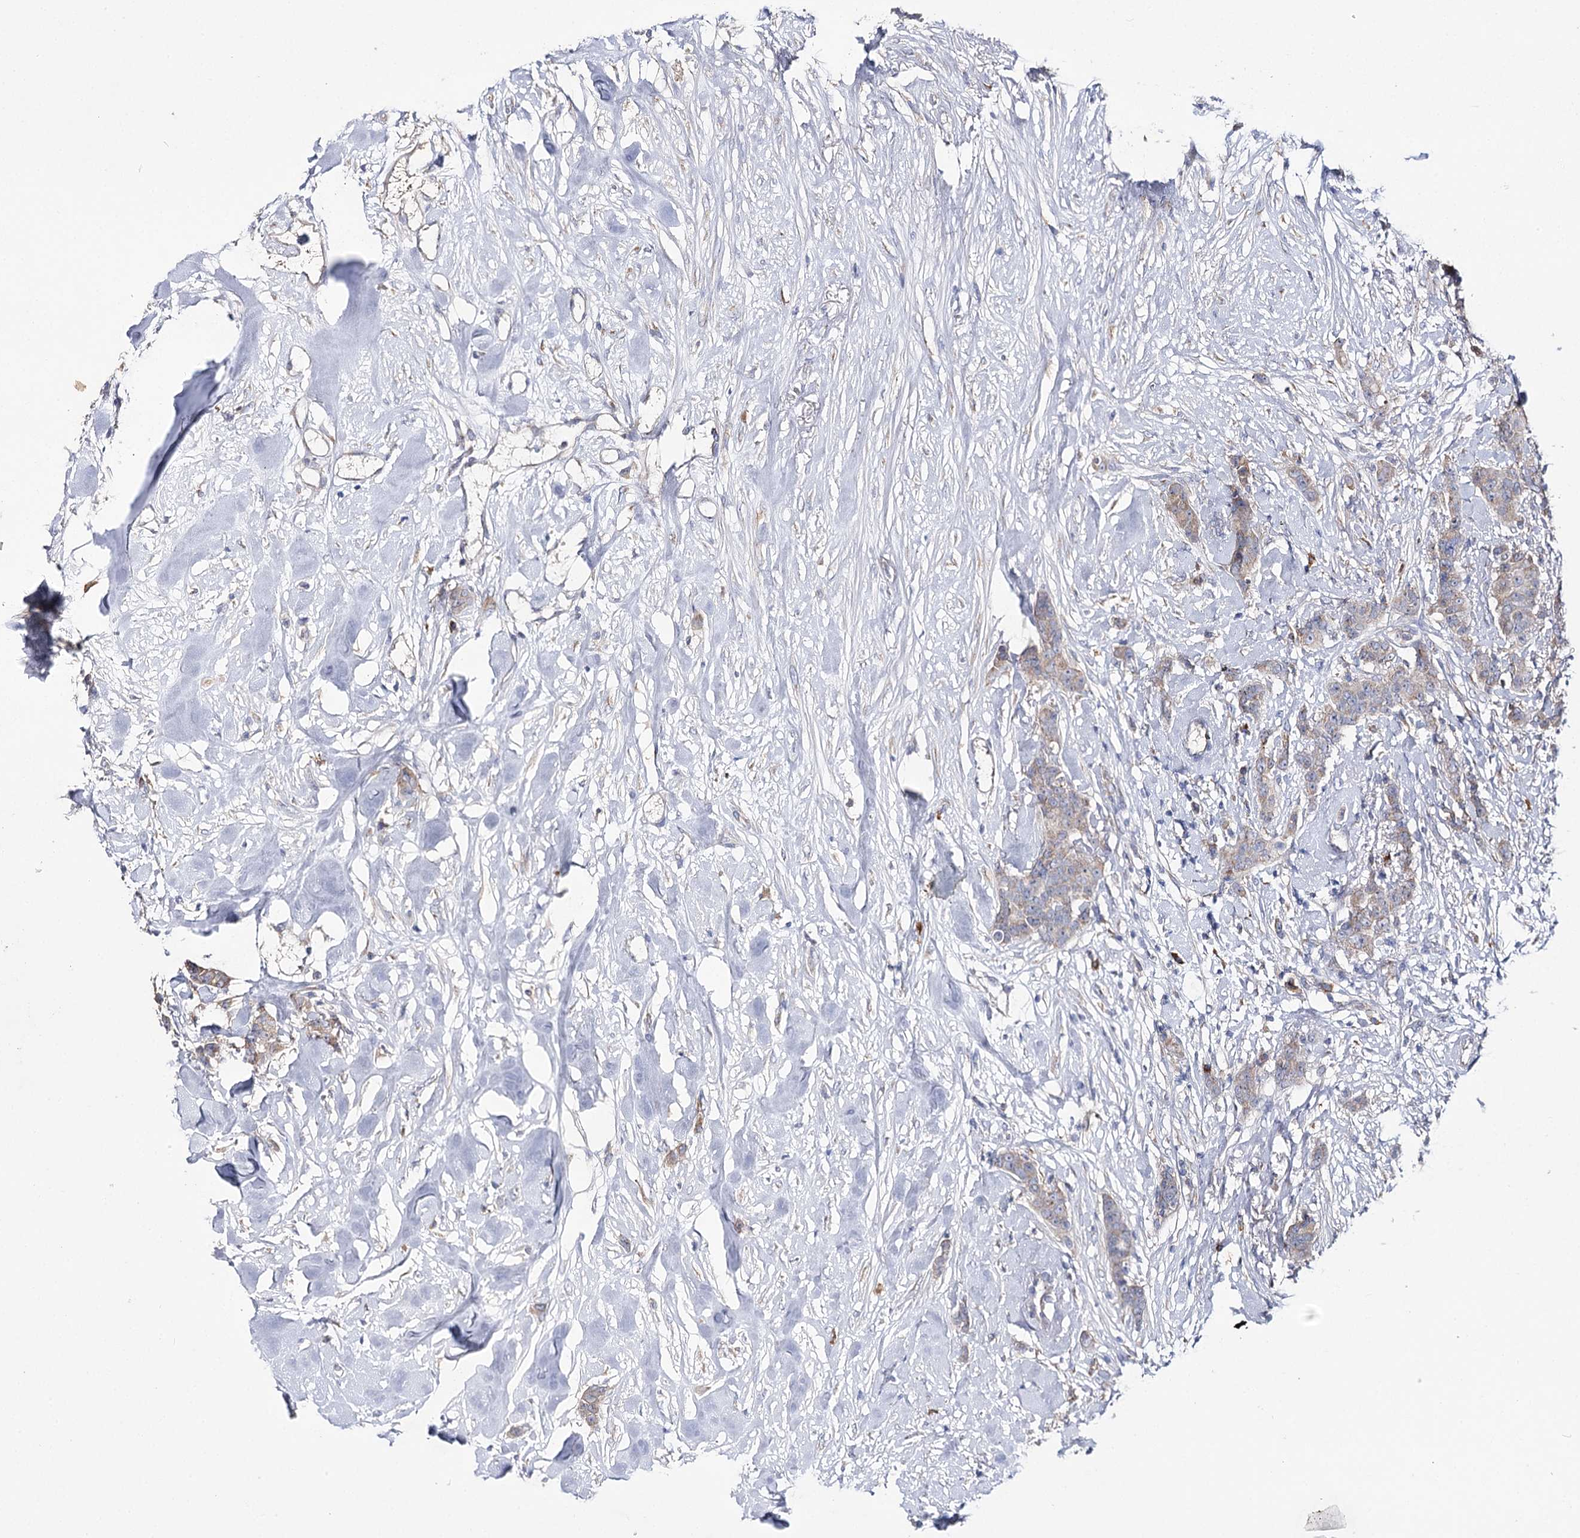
{"staining": {"intensity": "weak", "quantity": "25%-75%", "location": "cytoplasmic/membranous"}, "tissue": "breast cancer", "cell_type": "Tumor cells", "image_type": "cancer", "snomed": [{"axis": "morphology", "description": "Duct carcinoma"}, {"axis": "topography", "description": "Breast"}], "caption": "There is low levels of weak cytoplasmic/membranous expression in tumor cells of breast infiltrating ductal carcinoma, as demonstrated by immunohistochemical staining (brown color).", "gene": "IL1RAP", "patient": {"sex": "female", "age": 40}}